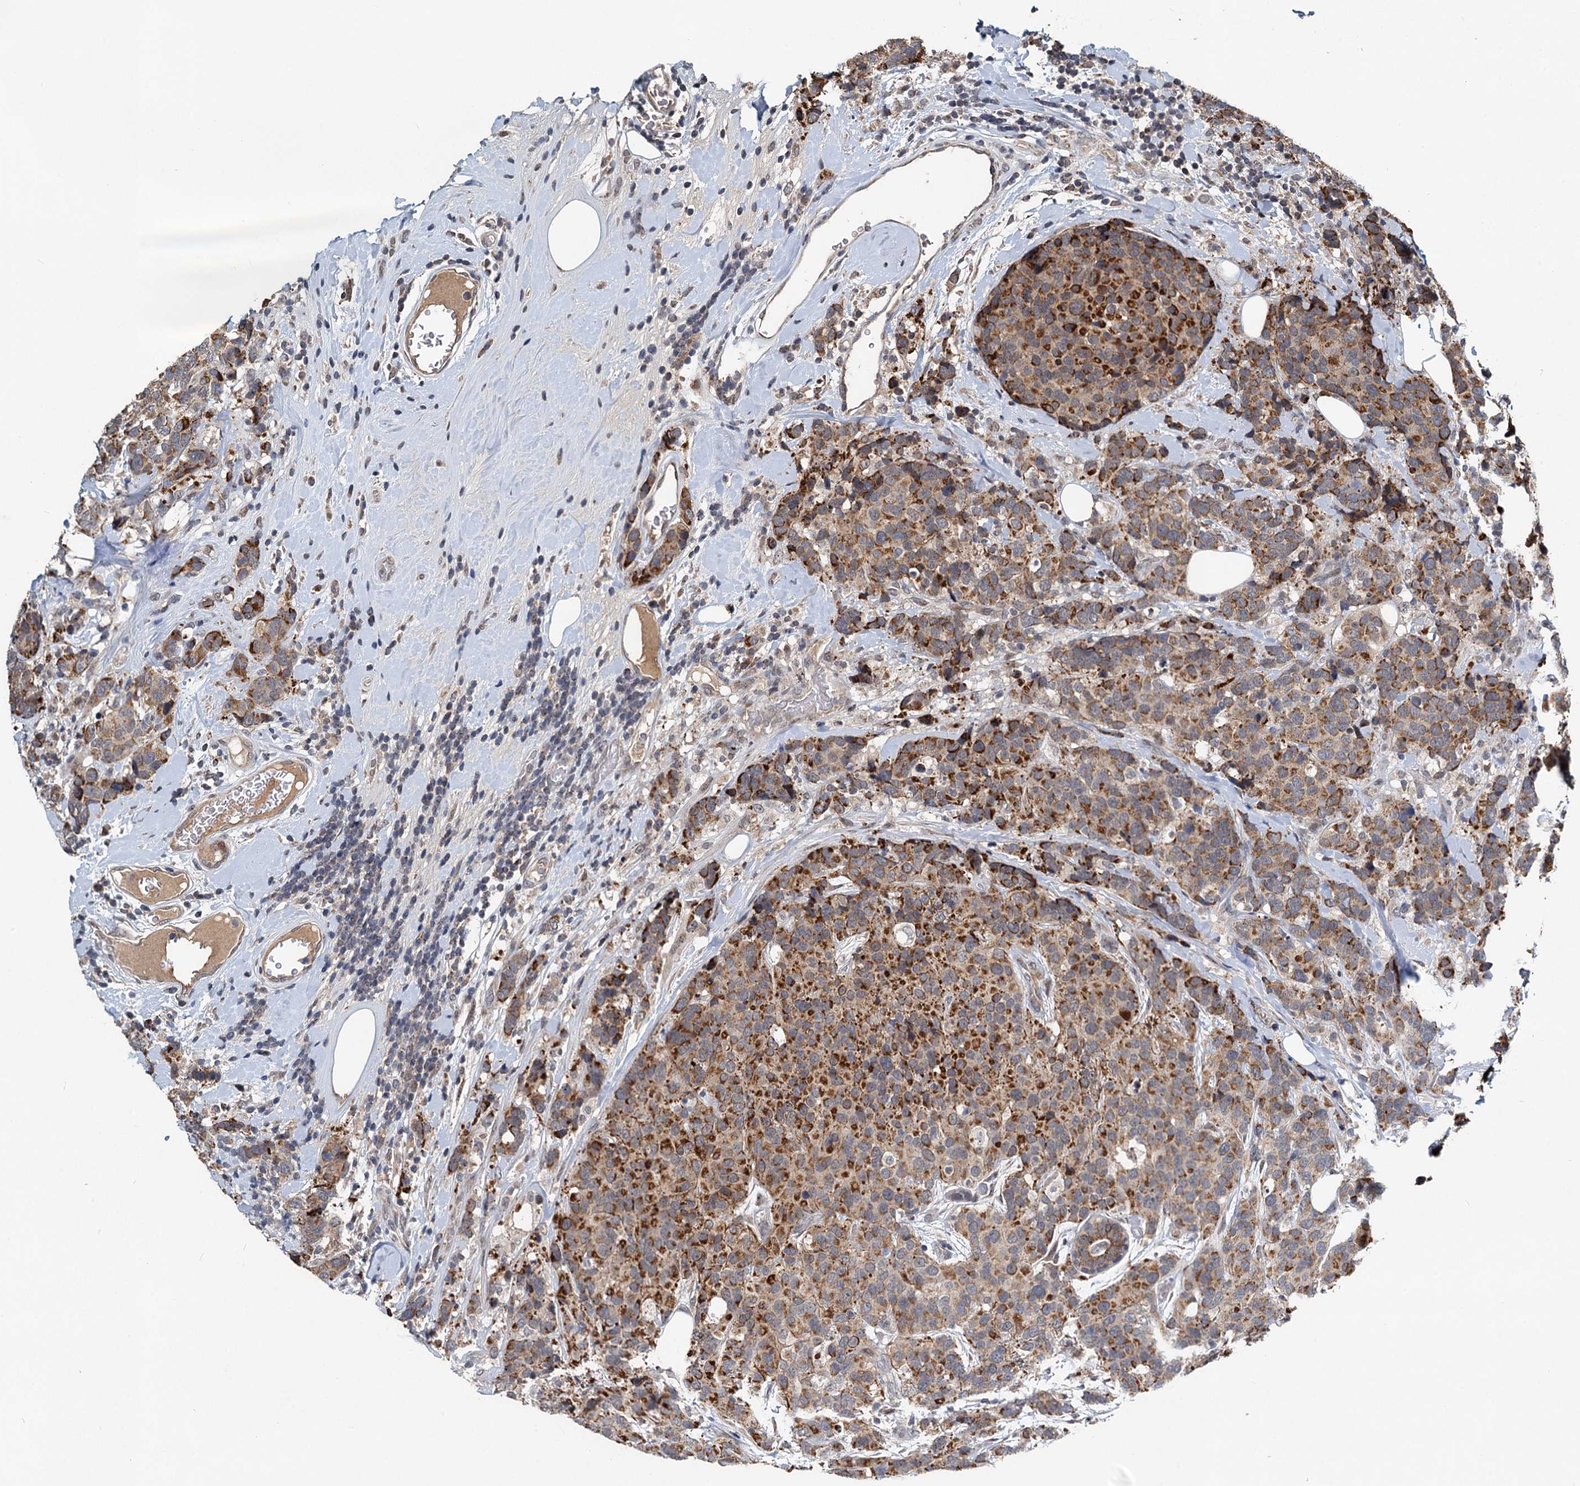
{"staining": {"intensity": "moderate", "quantity": ">75%", "location": "cytoplasmic/membranous"}, "tissue": "breast cancer", "cell_type": "Tumor cells", "image_type": "cancer", "snomed": [{"axis": "morphology", "description": "Lobular carcinoma"}, {"axis": "topography", "description": "Breast"}], "caption": "Protein analysis of breast lobular carcinoma tissue displays moderate cytoplasmic/membranous expression in approximately >75% of tumor cells.", "gene": "RITA1", "patient": {"sex": "female", "age": 59}}